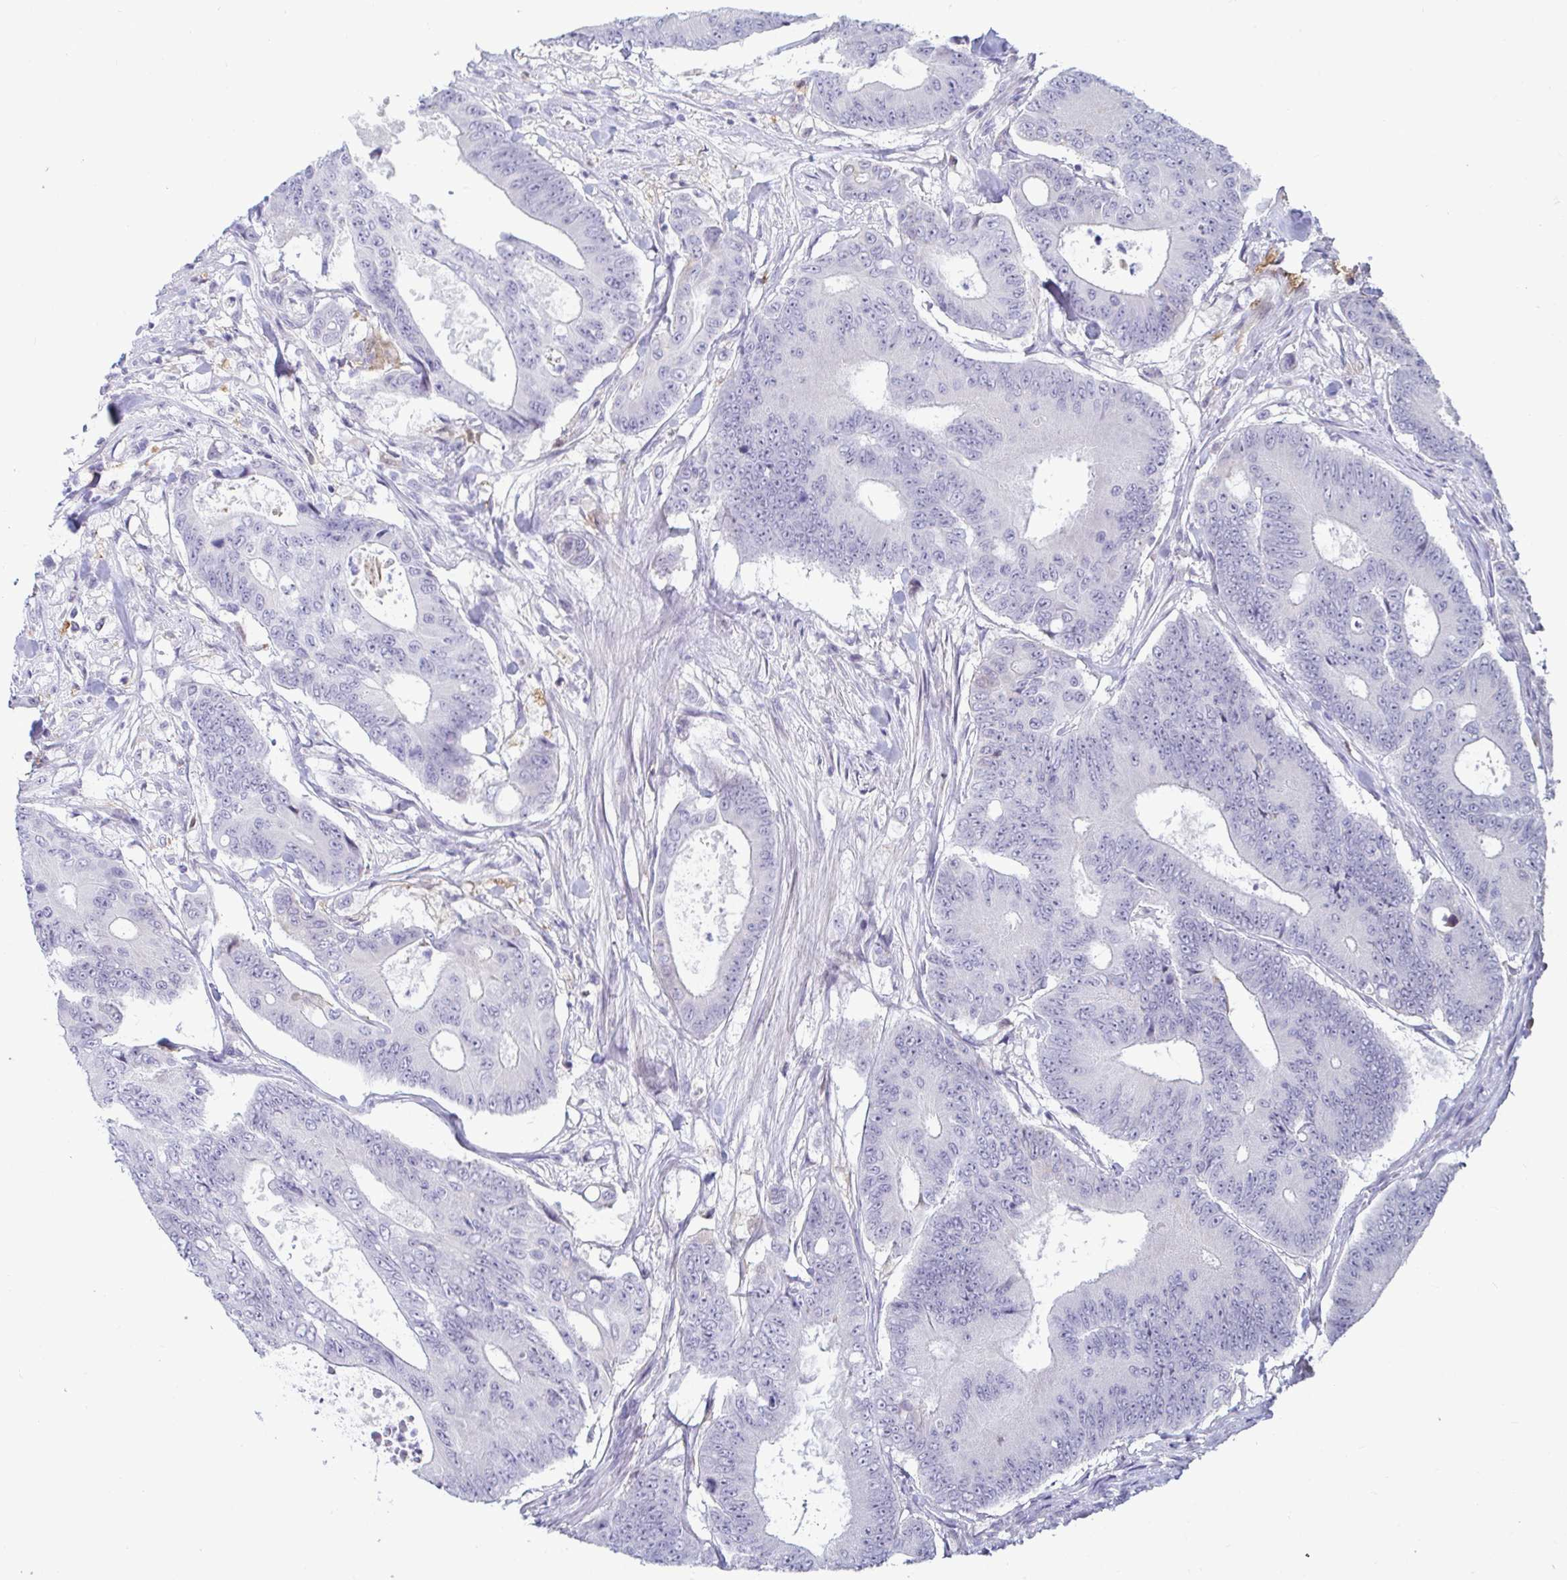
{"staining": {"intensity": "negative", "quantity": "none", "location": "none"}, "tissue": "colorectal cancer", "cell_type": "Tumor cells", "image_type": "cancer", "snomed": [{"axis": "morphology", "description": "Adenocarcinoma, NOS"}, {"axis": "topography", "description": "Colon"}], "caption": "Immunohistochemical staining of colorectal cancer demonstrates no significant staining in tumor cells.", "gene": "GSTM1", "patient": {"sex": "female", "age": 48}}